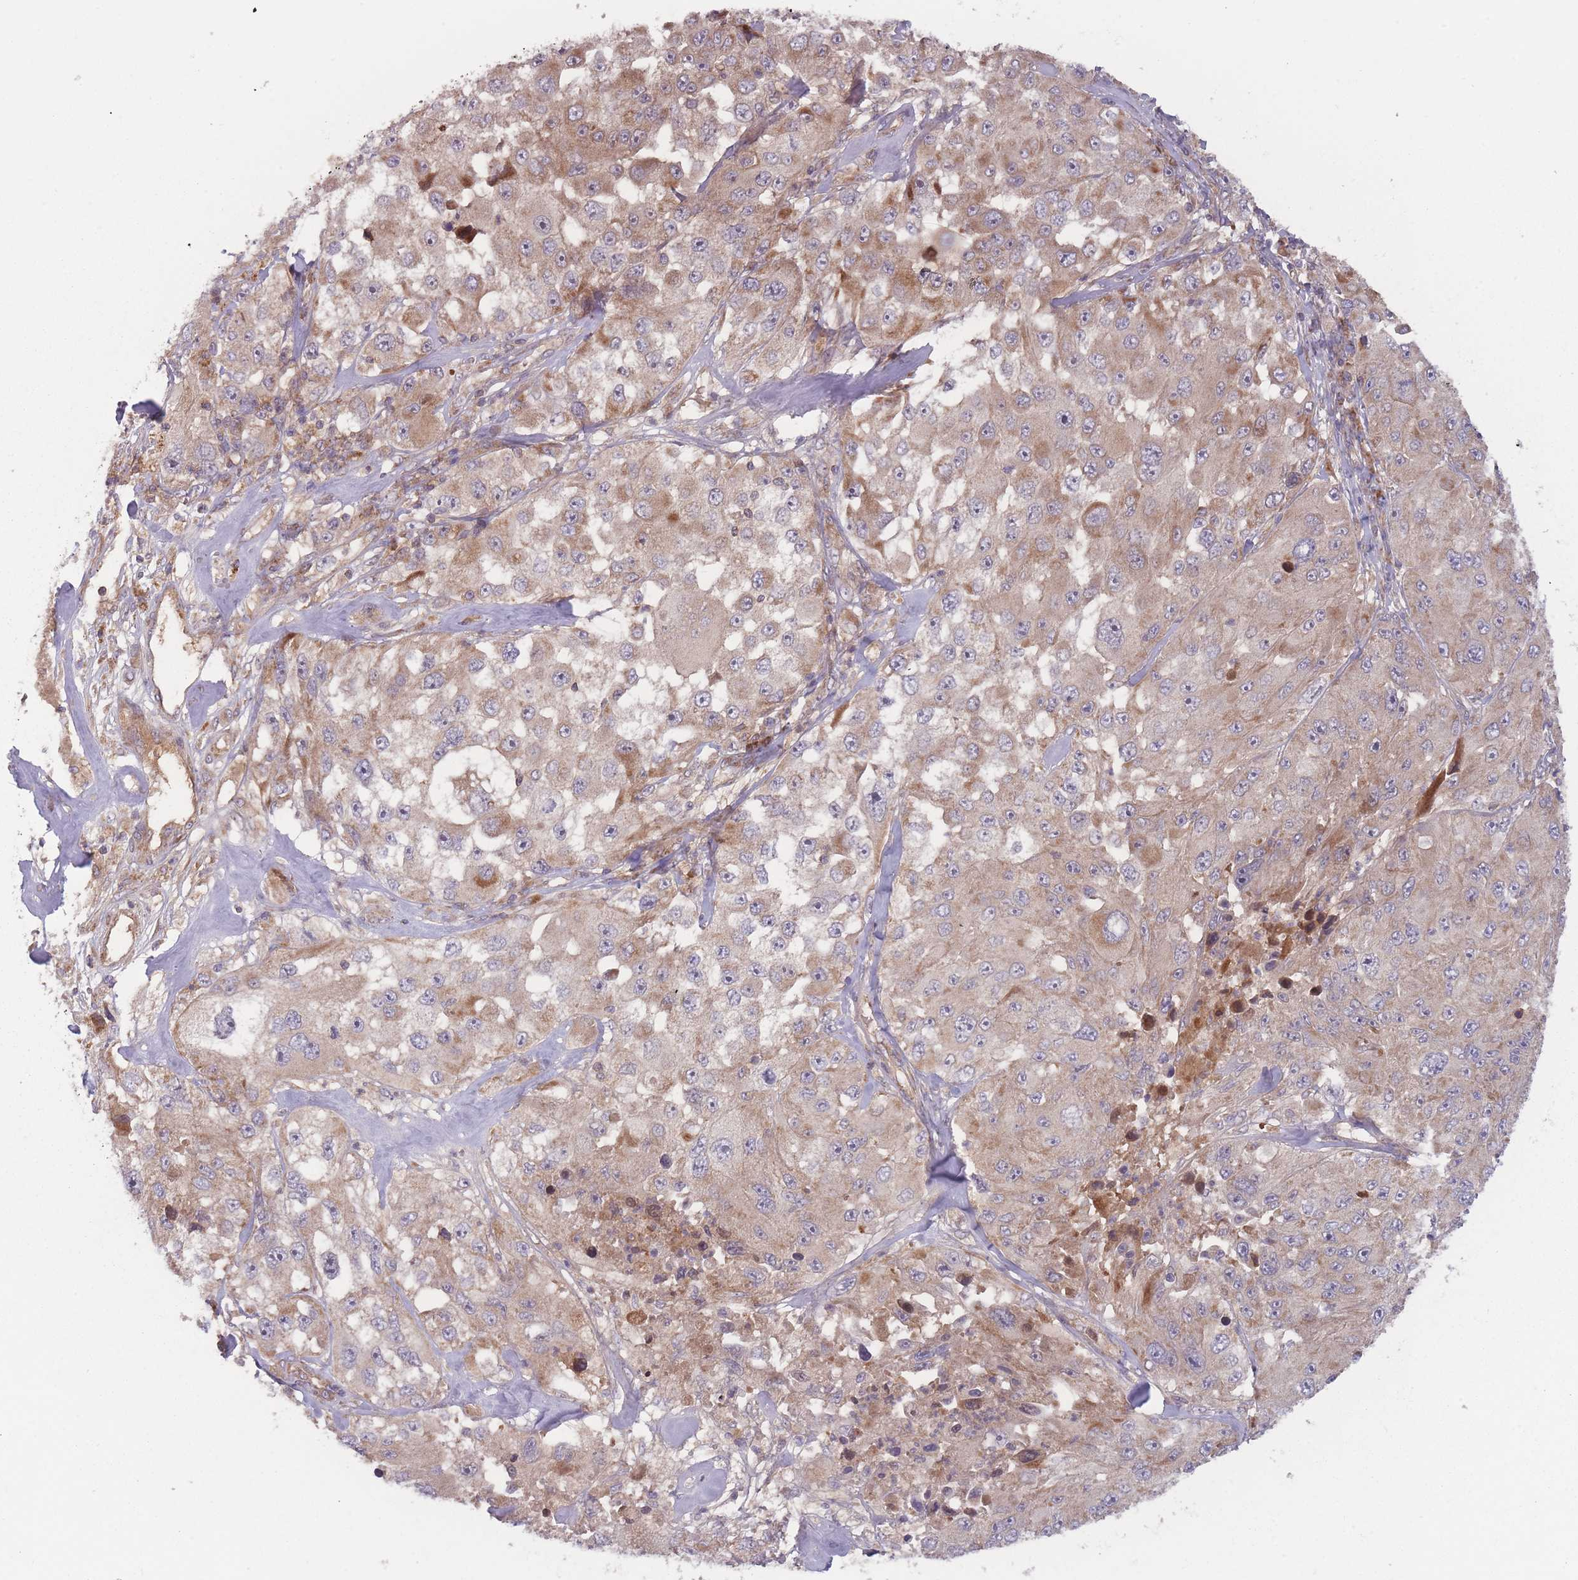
{"staining": {"intensity": "moderate", "quantity": ">75%", "location": "cytoplasmic/membranous"}, "tissue": "melanoma", "cell_type": "Tumor cells", "image_type": "cancer", "snomed": [{"axis": "morphology", "description": "Malignant melanoma, Metastatic site"}, {"axis": "topography", "description": "Lymph node"}], "caption": "The micrograph displays immunohistochemical staining of malignant melanoma (metastatic site). There is moderate cytoplasmic/membranous expression is identified in about >75% of tumor cells.", "gene": "ATP5MG", "patient": {"sex": "male", "age": 62}}